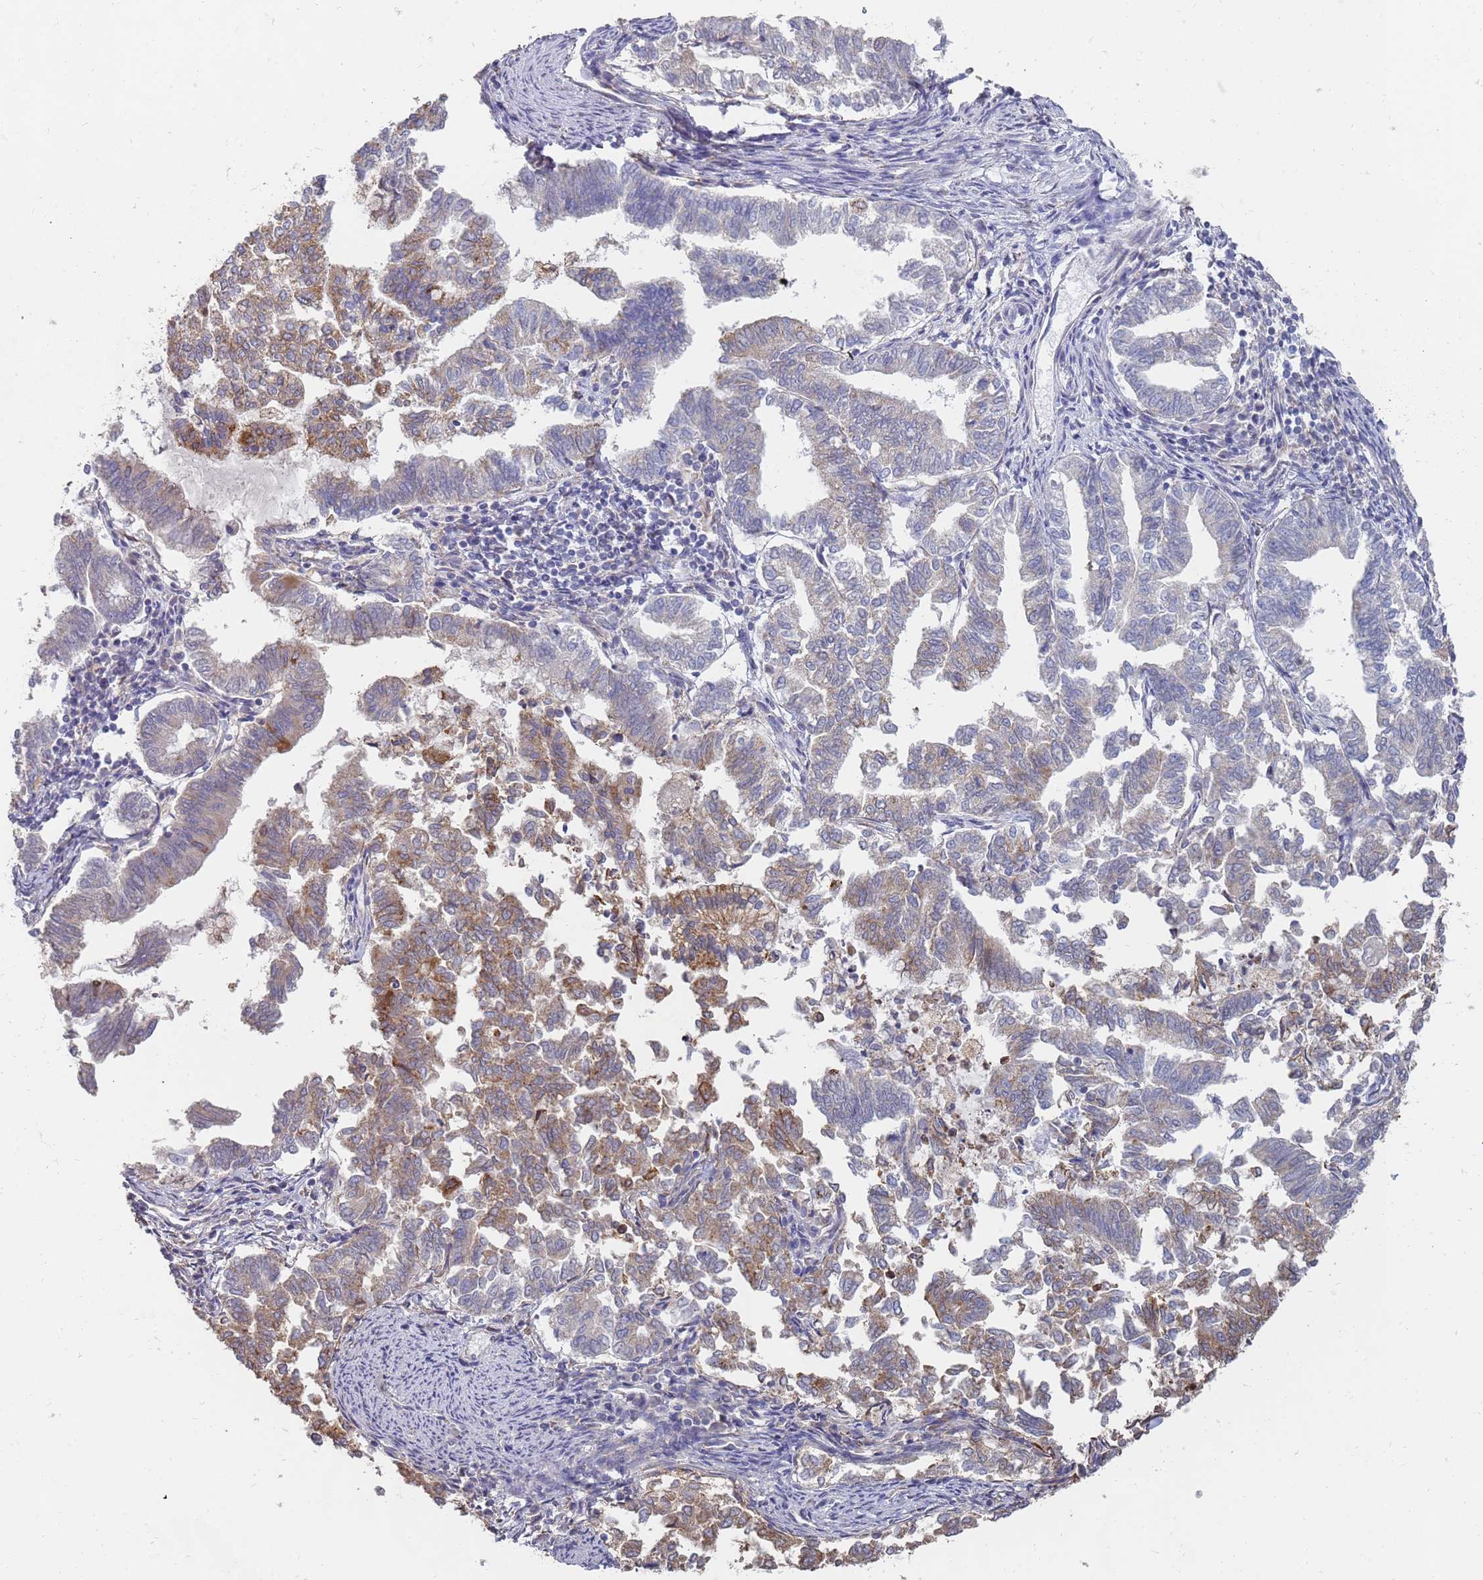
{"staining": {"intensity": "moderate", "quantity": "<25%", "location": "cytoplasmic/membranous"}, "tissue": "endometrial cancer", "cell_type": "Tumor cells", "image_type": "cancer", "snomed": [{"axis": "morphology", "description": "Adenocarcinoma, NOS"}, {"axis": "topography", "description": "Endometrium"}], "caption": "Immunohistochemical staining of human endometrial adenocarcinoma demonstrates low levels of moderate cytoplasmic/membranous protein staining in approximately <25% of tumor cells.", "gene": "VRK2", "patient": {"sex": "female", "age": 79}}